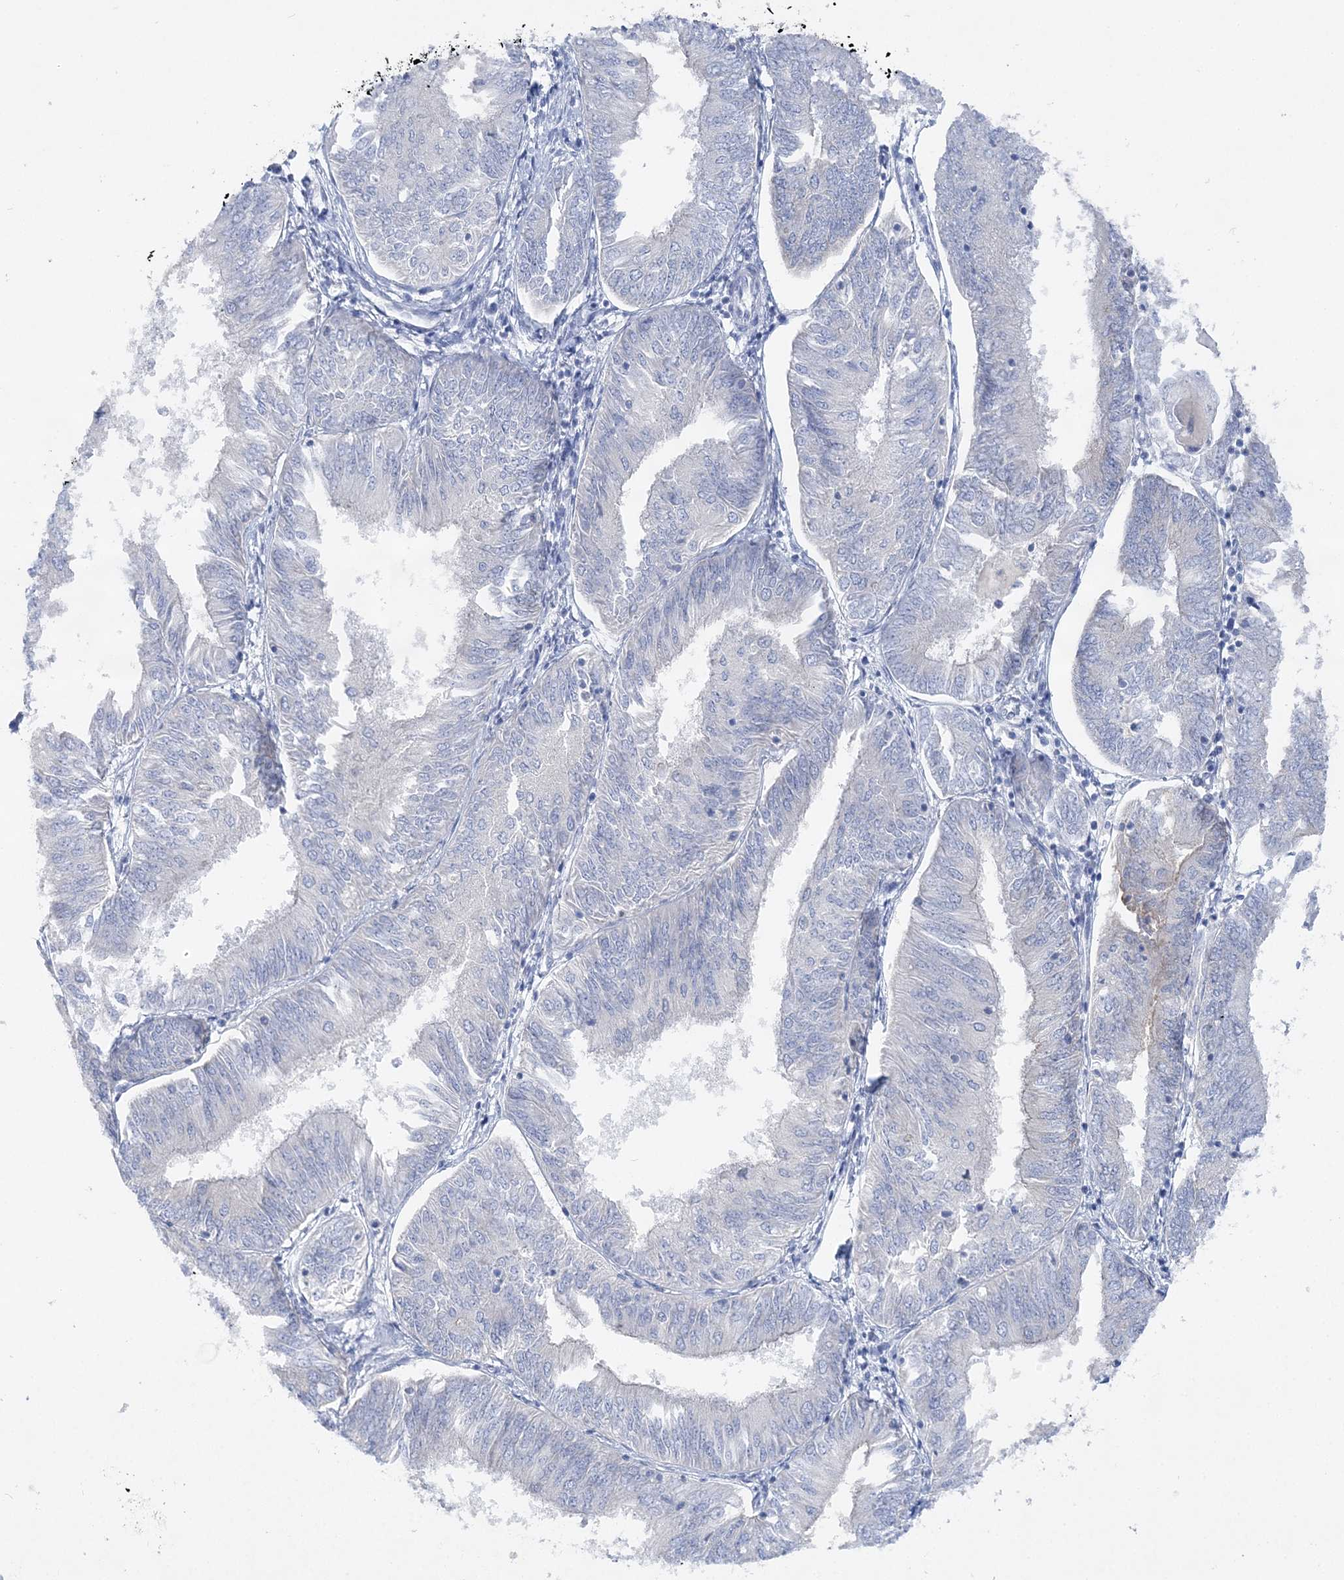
{"staining": {"intensity": "negative", "quantity": "none", "location": "none"}, "tissue": "endometrial cancer", "cell_type": "Tumor cells", "image_type": "cancer", "snomed": [{"axis": "morphology", "description": "Adenocarcinoma, NOS"}, {"axis": "topography", "description": "Endometrium"}], "caption": "High magnification brightfield microscopy of endometrial cancer (adenocarcinoma) stained with DAB (brown) and counterstained with hematoxylin (blue): tumor cells show no significant expression.", "gene": "SLC5A6", "patient": {"sex": "female", "age": 58}}